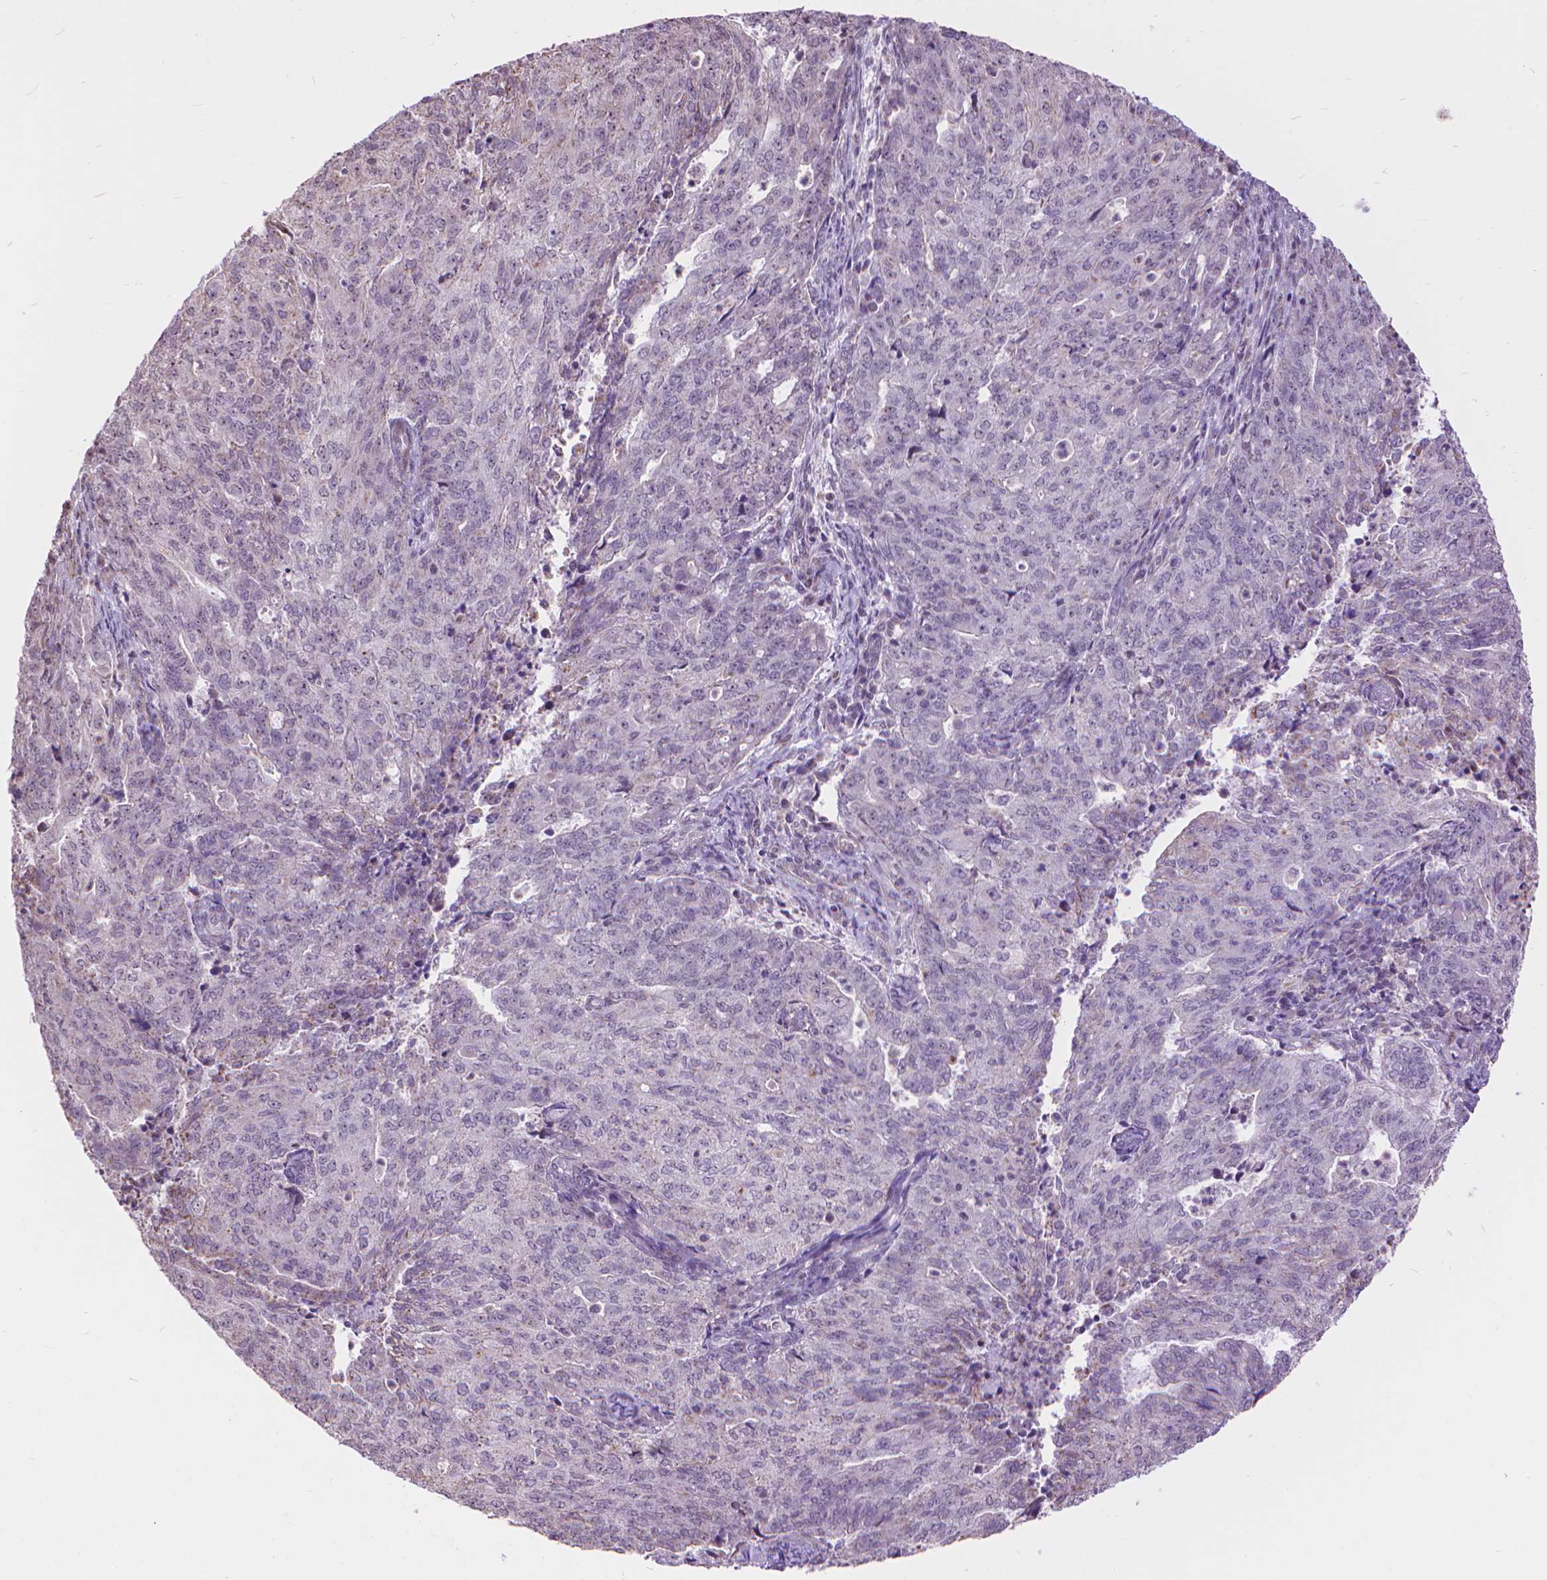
{"staining": {"intensity": "negative", "quantity": "none", "location": "none"}, "tissue": "endometrial cancer", "cell_type": "Tumor cells", "image_type": "cancer", "snomed": [{"axis": "morphology", "description": "Adenocarcinoma, NOS"}, {"axis": "topography", "description": "Endometrium"}], "caption": "DAB immunohistochemical staining of human endometrial adenocarcinoma shows no significant staining in tumor cells.", "gene": "TMEM135", "patient": {"sex": "female", "age": 82}}